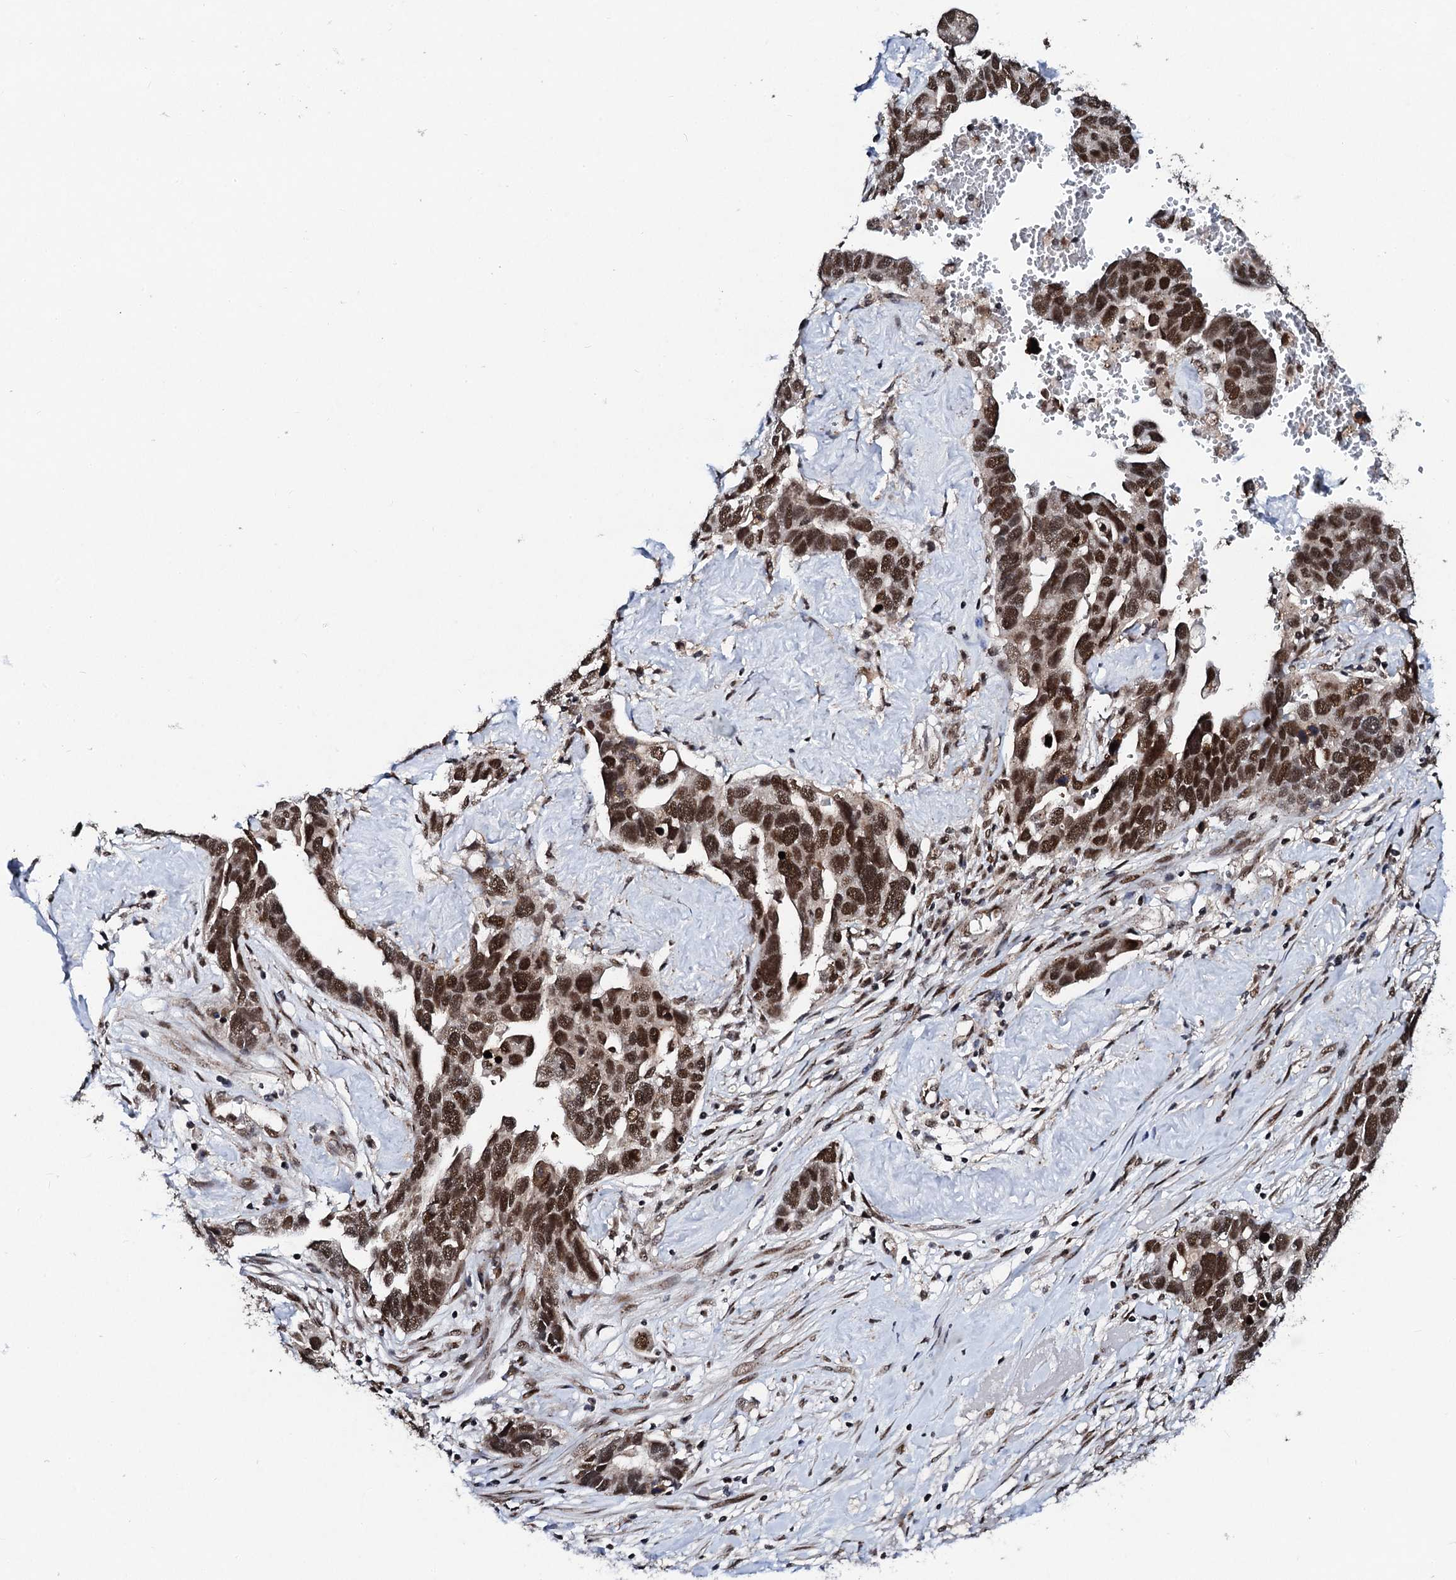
{"staining": {"intensity": "strong", "quantity": ">75%", "location": "nuclear"}, "tissue": "ovarian cancer", "cell_type": "Tumor cells", "image_type": "cancer", "snomed": [{"axis": "morphology", "description": "Cystadenocarcinoma, serous, NOS"}, {"axis": "topography", "description": "Ovary"}], "caption": "Immunohistochemical staining of ovarian cancer (serous cystadenocarcinoma) displays high levels of strong nuclear protein positivity in about >75% of tumor cells. The staining is performed using DAB brown chromogen to label protein expression. The nuclei are counter-stained blue using hematoxylin.", "gene": "CSTF3", "patient": {"sex": "female", "age": 54}}